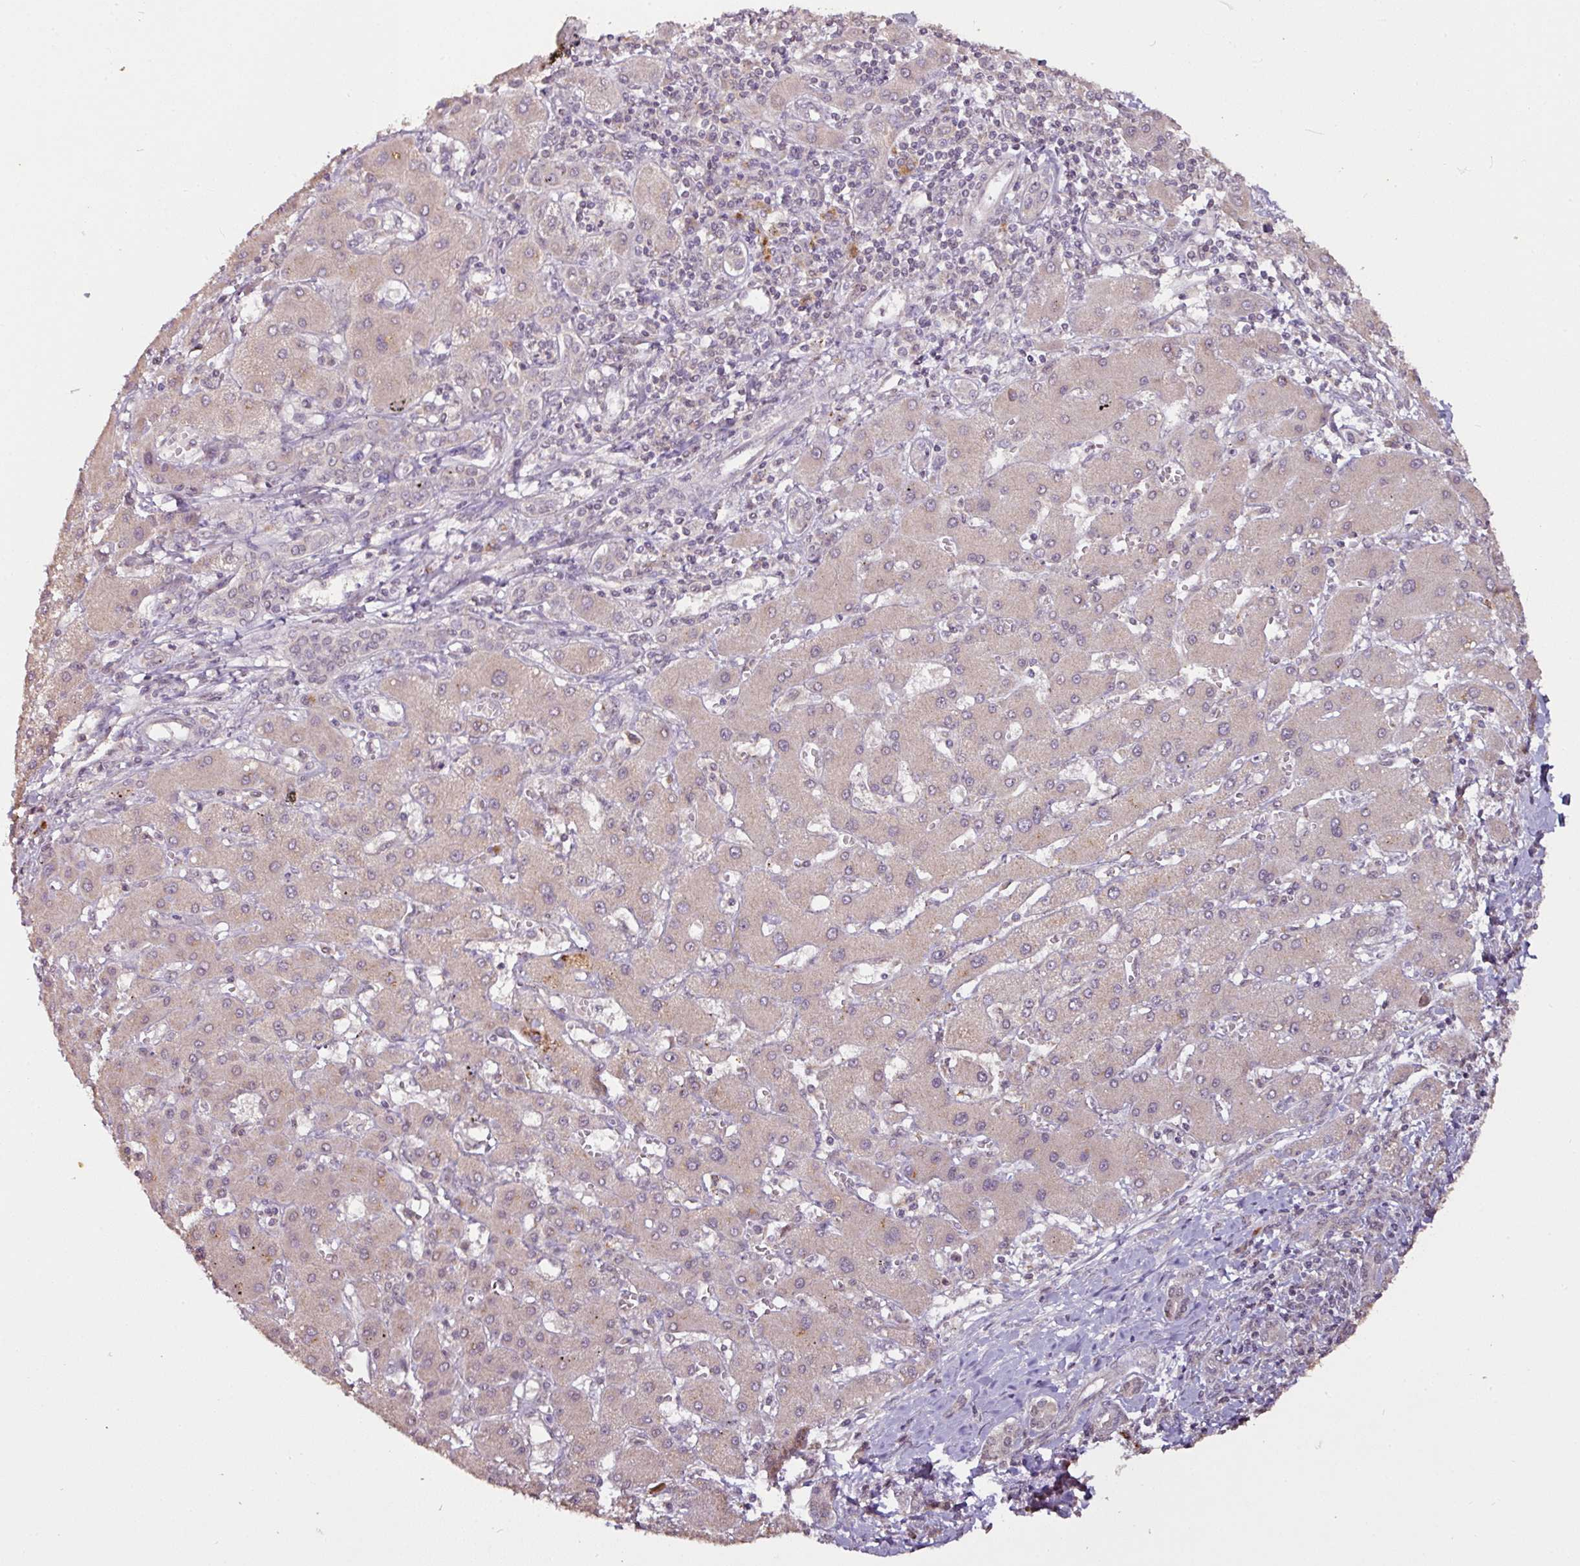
{"staining": {"intensity": "weak", "quantity": "25%-75%", "location": "cytoplasmic/membranous"}, "tissue": "liver cancer", "cell_type": "Tumor cells", "image_type": "cancer", "snomed": [{"axis": "morphology", "description": "Cholangiocarcinoma"}, {"axis": "topography", "description": "Liver"}], "caption": "Weak cytoplasmic/membranous protein expression is identified in approximately 25%-75% of tumor cells in liver cholangiocarcinoma.", "gene": "RPL38", "patient": {"sex": "male", "age": 59}}